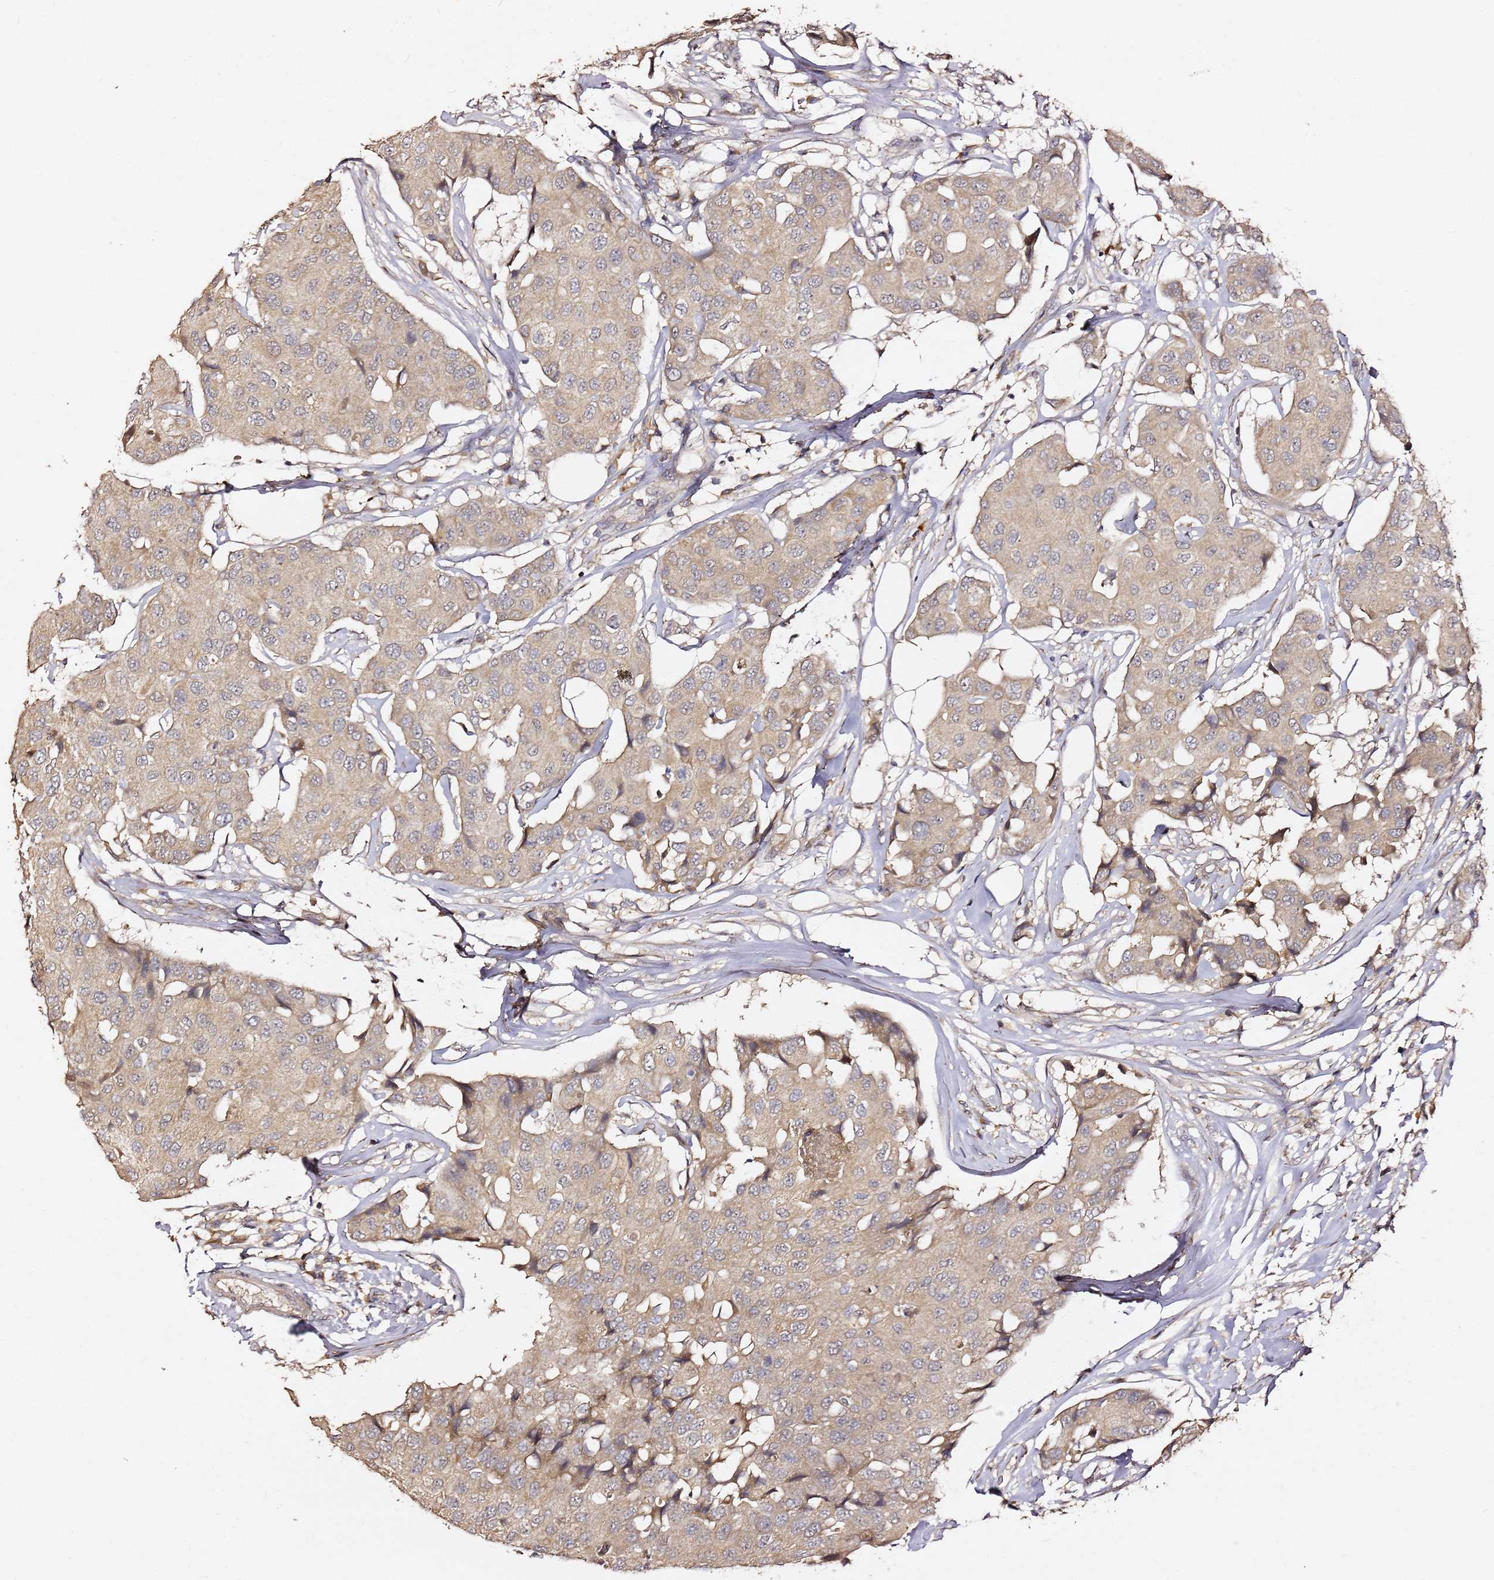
{"staining": {"intensity": "weak", "quantity": "25%-75%", "location": "cytoplasmic/membranous"}, "tissue": "breast cancer", "cell_type": "Tumor cells", "image_type": "cancer", "snomed": [{"axis": "morphology", "description": "Duct carcinoma"}, {"axis": "topography", "description": "Breast"}], "caption": "A photomicrograph of human breast cancer stained for a protein exhibits weak cytoplasmic/membranous brown staining in tumor cells. Nuclei are stained in blue.", "gene": "C6orf136", "patient": {"sex": "female", "age": 80}}